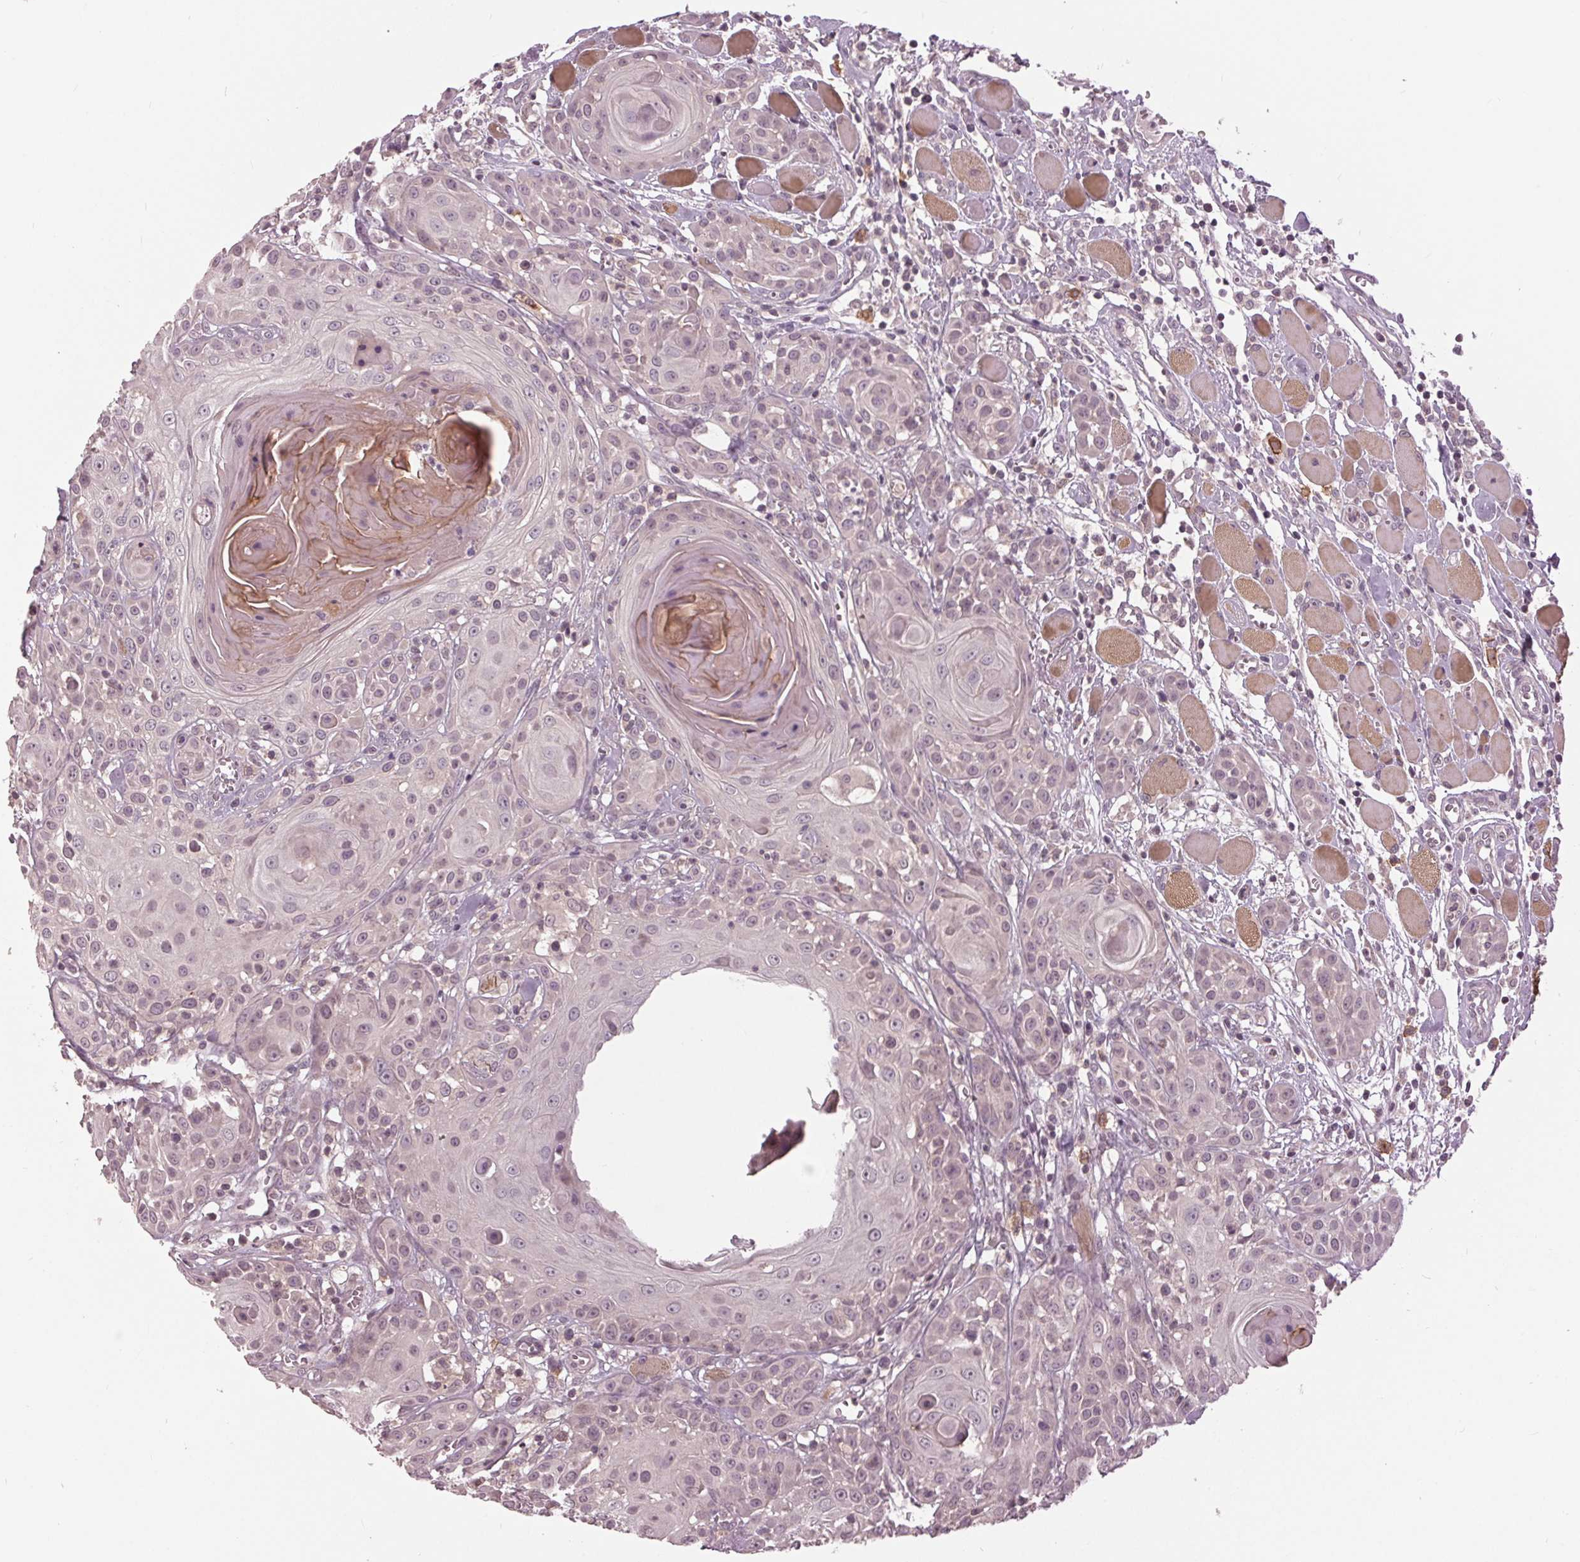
{"staining": {"intensity": "negative", "quantity": "none", "location": "none"}, "tissue": "head and neck cancer", "cell_type": "Tumor cells", "image_type": "cancer", "snomed": [{"axis": "morphology", "description": "Squamous cell carcinoma, NOS"}, {"axis": "topography", "description": "Head-Neck"}], "caption": "High magnification brightfield microscopy of head and neck cancer (squamous cell carcinoma) stained with DAB (brown) and counterstained with hematoxylin (blue): tumor cells show no significant staining.", "gene": "SIGLEC6", "patient": {"sex": "female", "age": 80}}